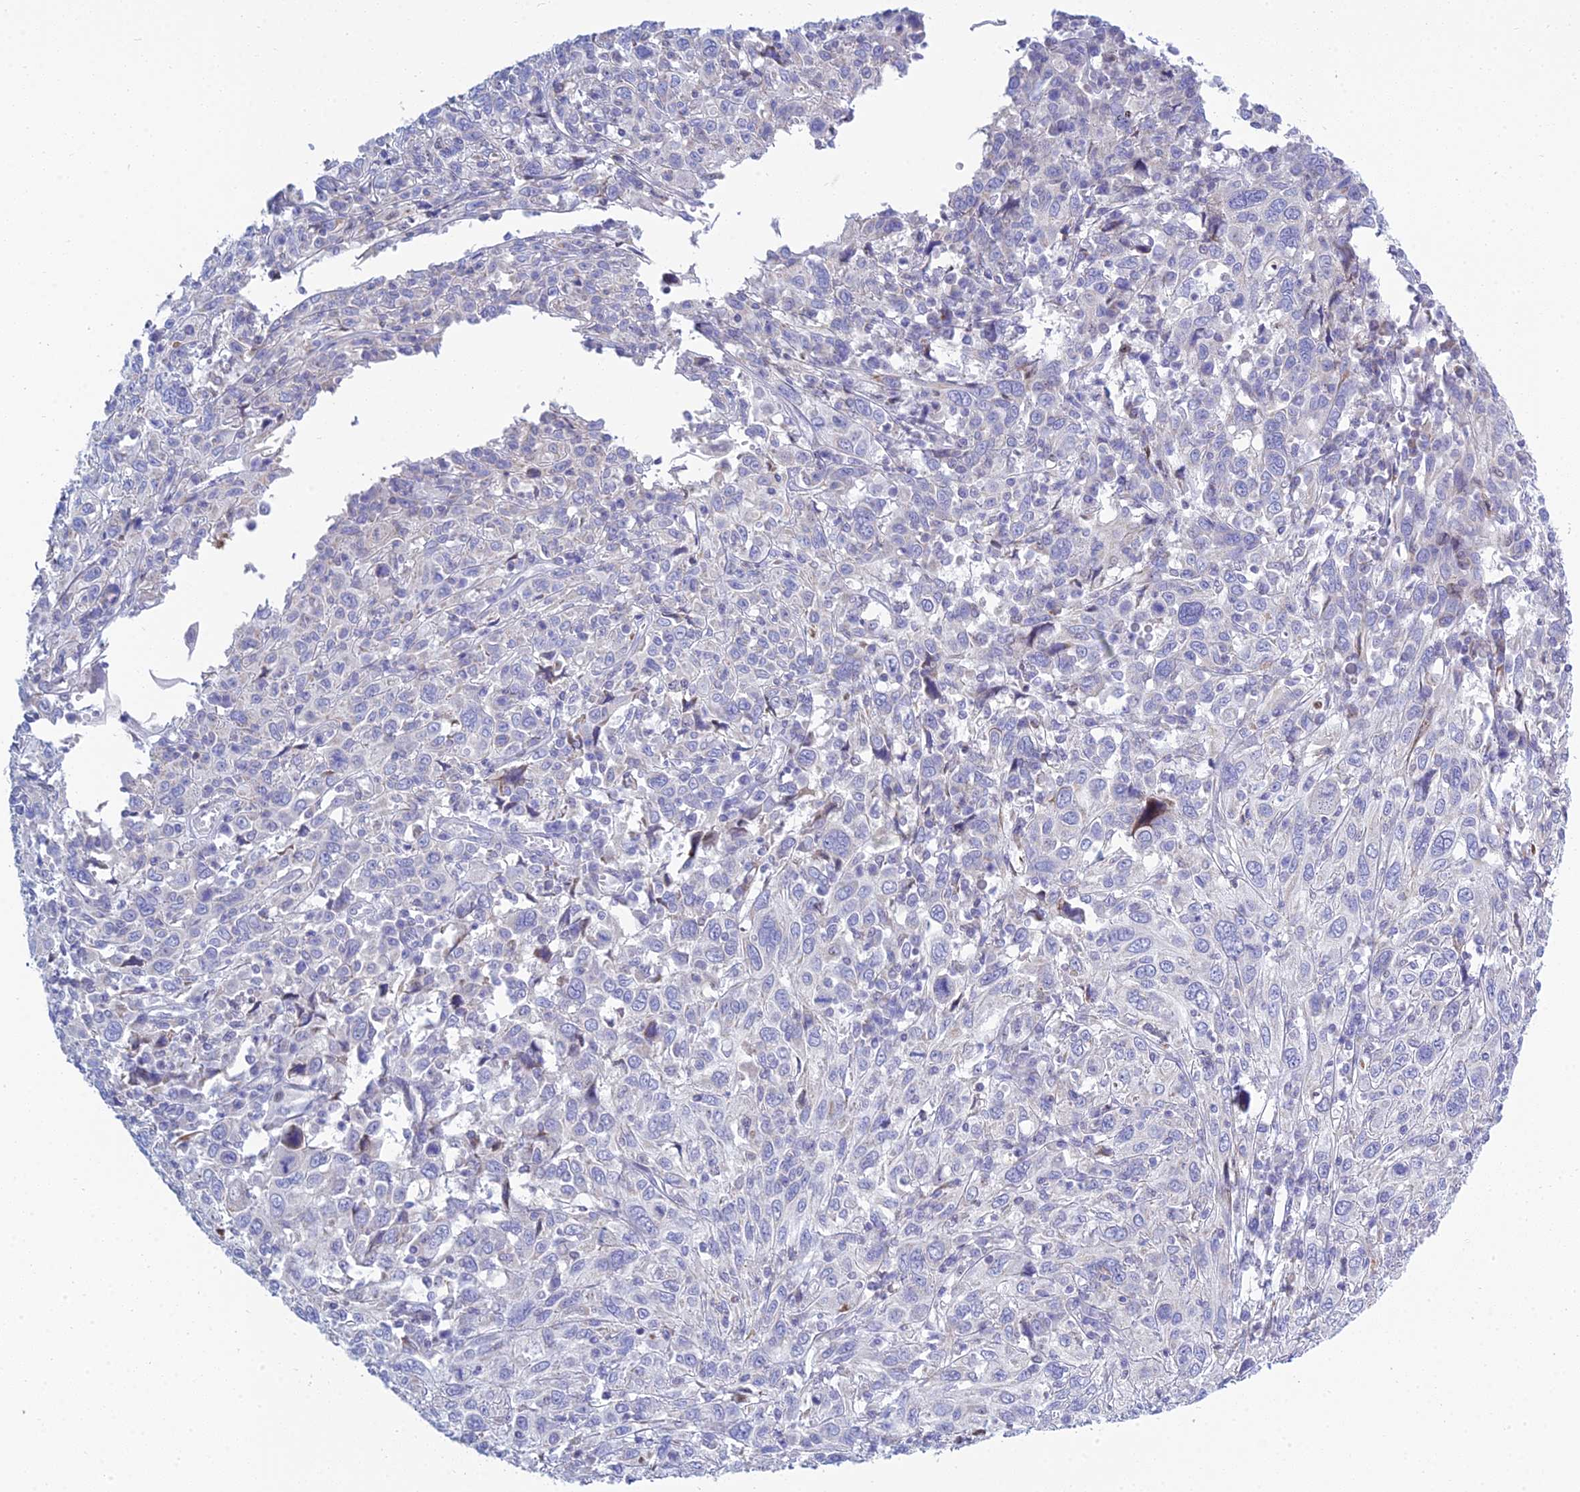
{"staining": {"intensity": "negative", "quantity": "none", "location": "none"}, "tissue": "cervical cancer", "cell_type": "Tumor cells", "image_type": "cancer", "snomed": [{"axis": "morphology", "description": "Squamous cell carcinoma, NOS"}, {"axis": "topography", "description": "Cervix"}], "caption": "A photomicrograph of human cervical cancer (squamous cell carcinoma) is negative for staining in tumor cells.", "gene": "PRR13", "patient": {"sex": "female", "age": 46}}